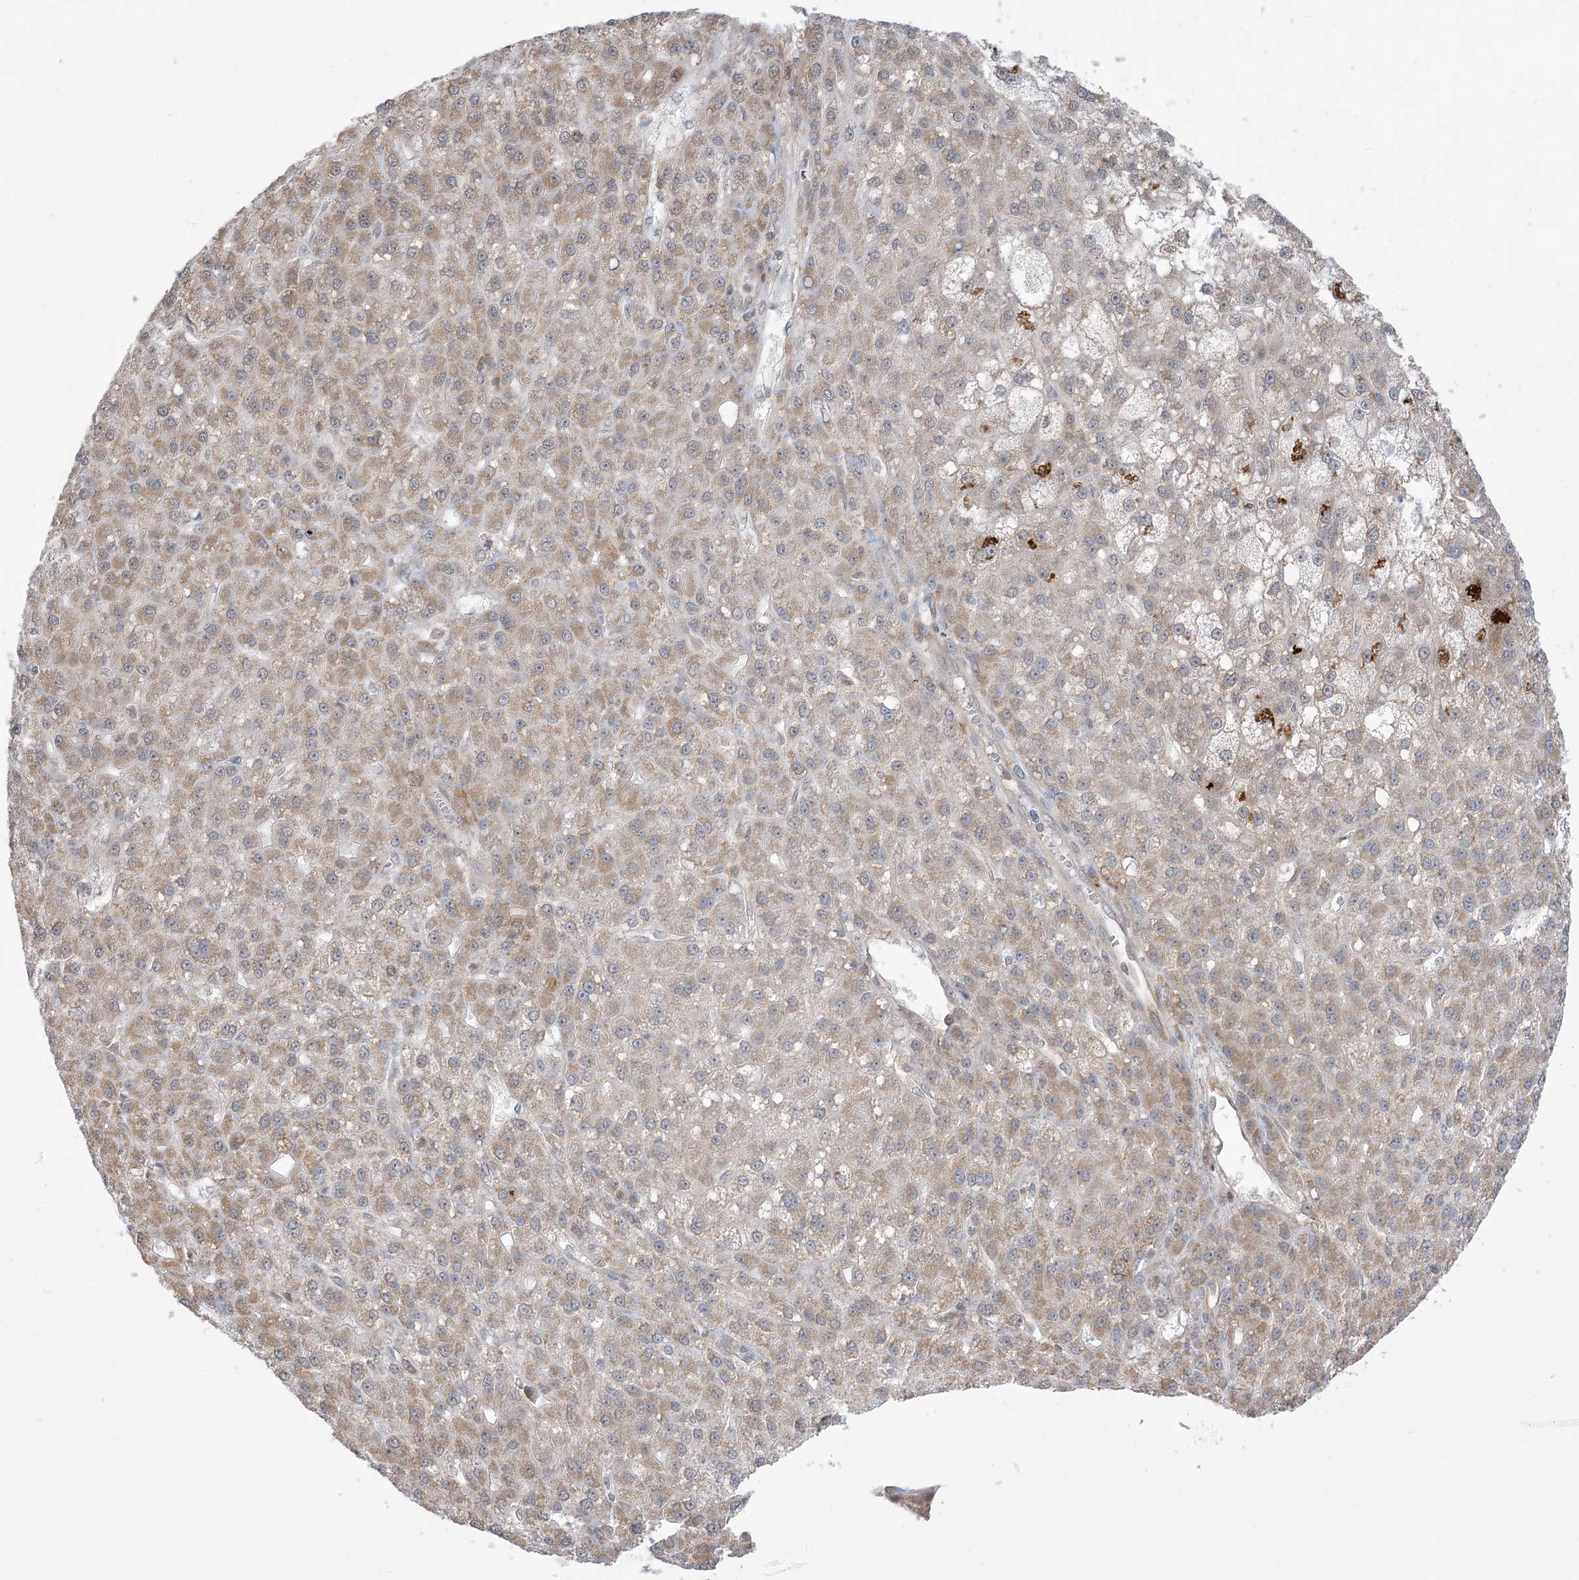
{"staining": {"intensity": "weak", "quantity": "25%-75%", "location": "cytoplasmic/membranous"}, "tissue": "liver cancer", "cell_type": "Tumor cells", "image_type": "cancer", "snomed": [{"axis": "morphology", "description": "Carcinoma, Hepatocellular, NOS"}, {"axis": "topography", "description": "Liver"}], "caption": "Human hepatocellular carcinoma (liver) stained with a protein marker reveals weak staining in tumor cells.", "gene": "CASP4", "patient": {"sex": "male", "age": 67}}